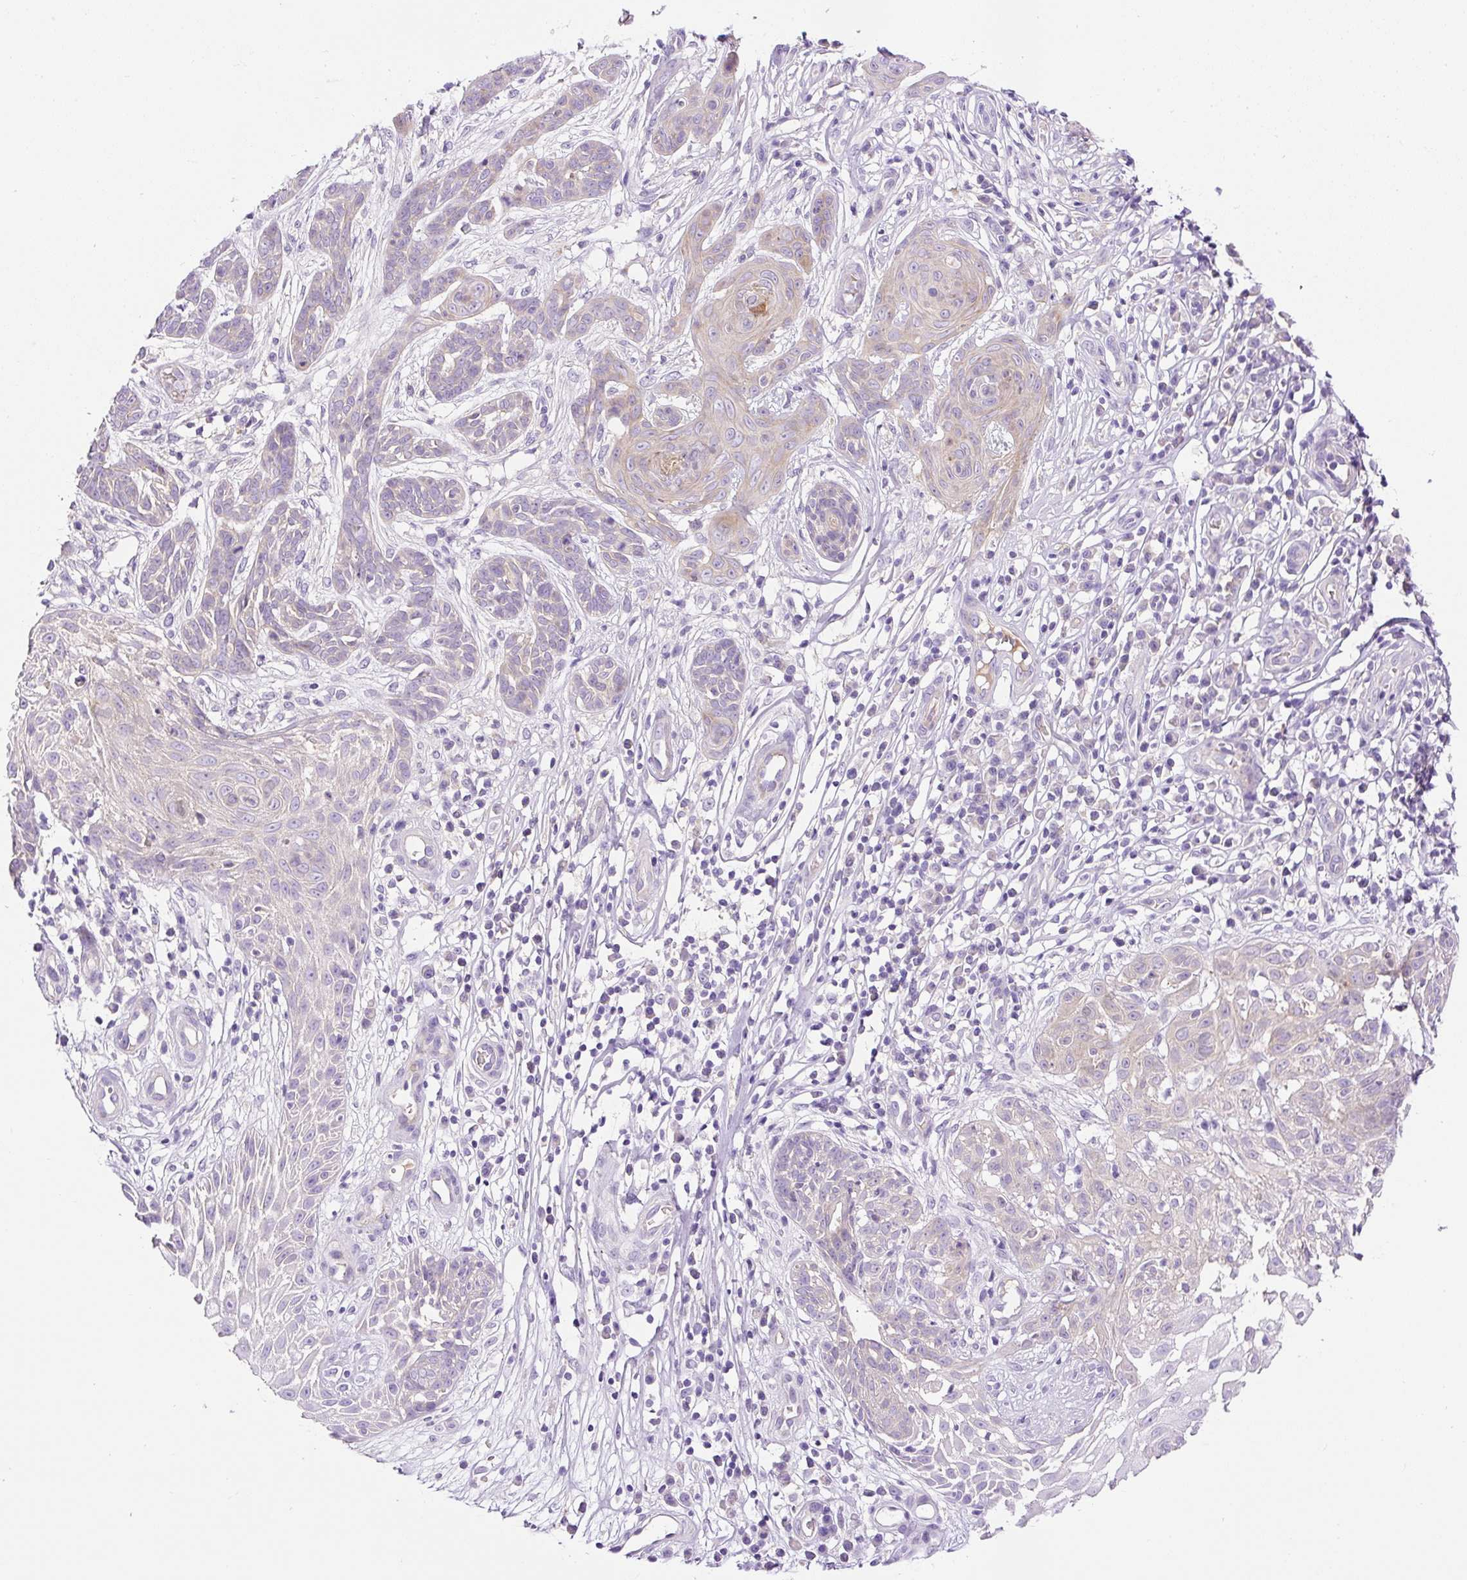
{"staining": {"intensity": "weak", "quantity": "<25%", "location": "cytoplasmic/membranous"}, "tissue": "skin cancer", "cell_type": "Tumor cells", "image_type": "cancer", "snomed": [{"axis": "morphology", "description": "Basal cell carcinoma"}, {"axis": "topography", "description": "Skin"}, {"axis": "topography", "description": "Skin, foot"}], "caption": "Immunohistochemistry histopathology image of neoplastic tissue: skin basal cell carcinoma stained with DAB reveals no significant protein positivity in tumor cells.", "gene": "LHFPL5", "patient": {"sex": "female", "age": 86}}